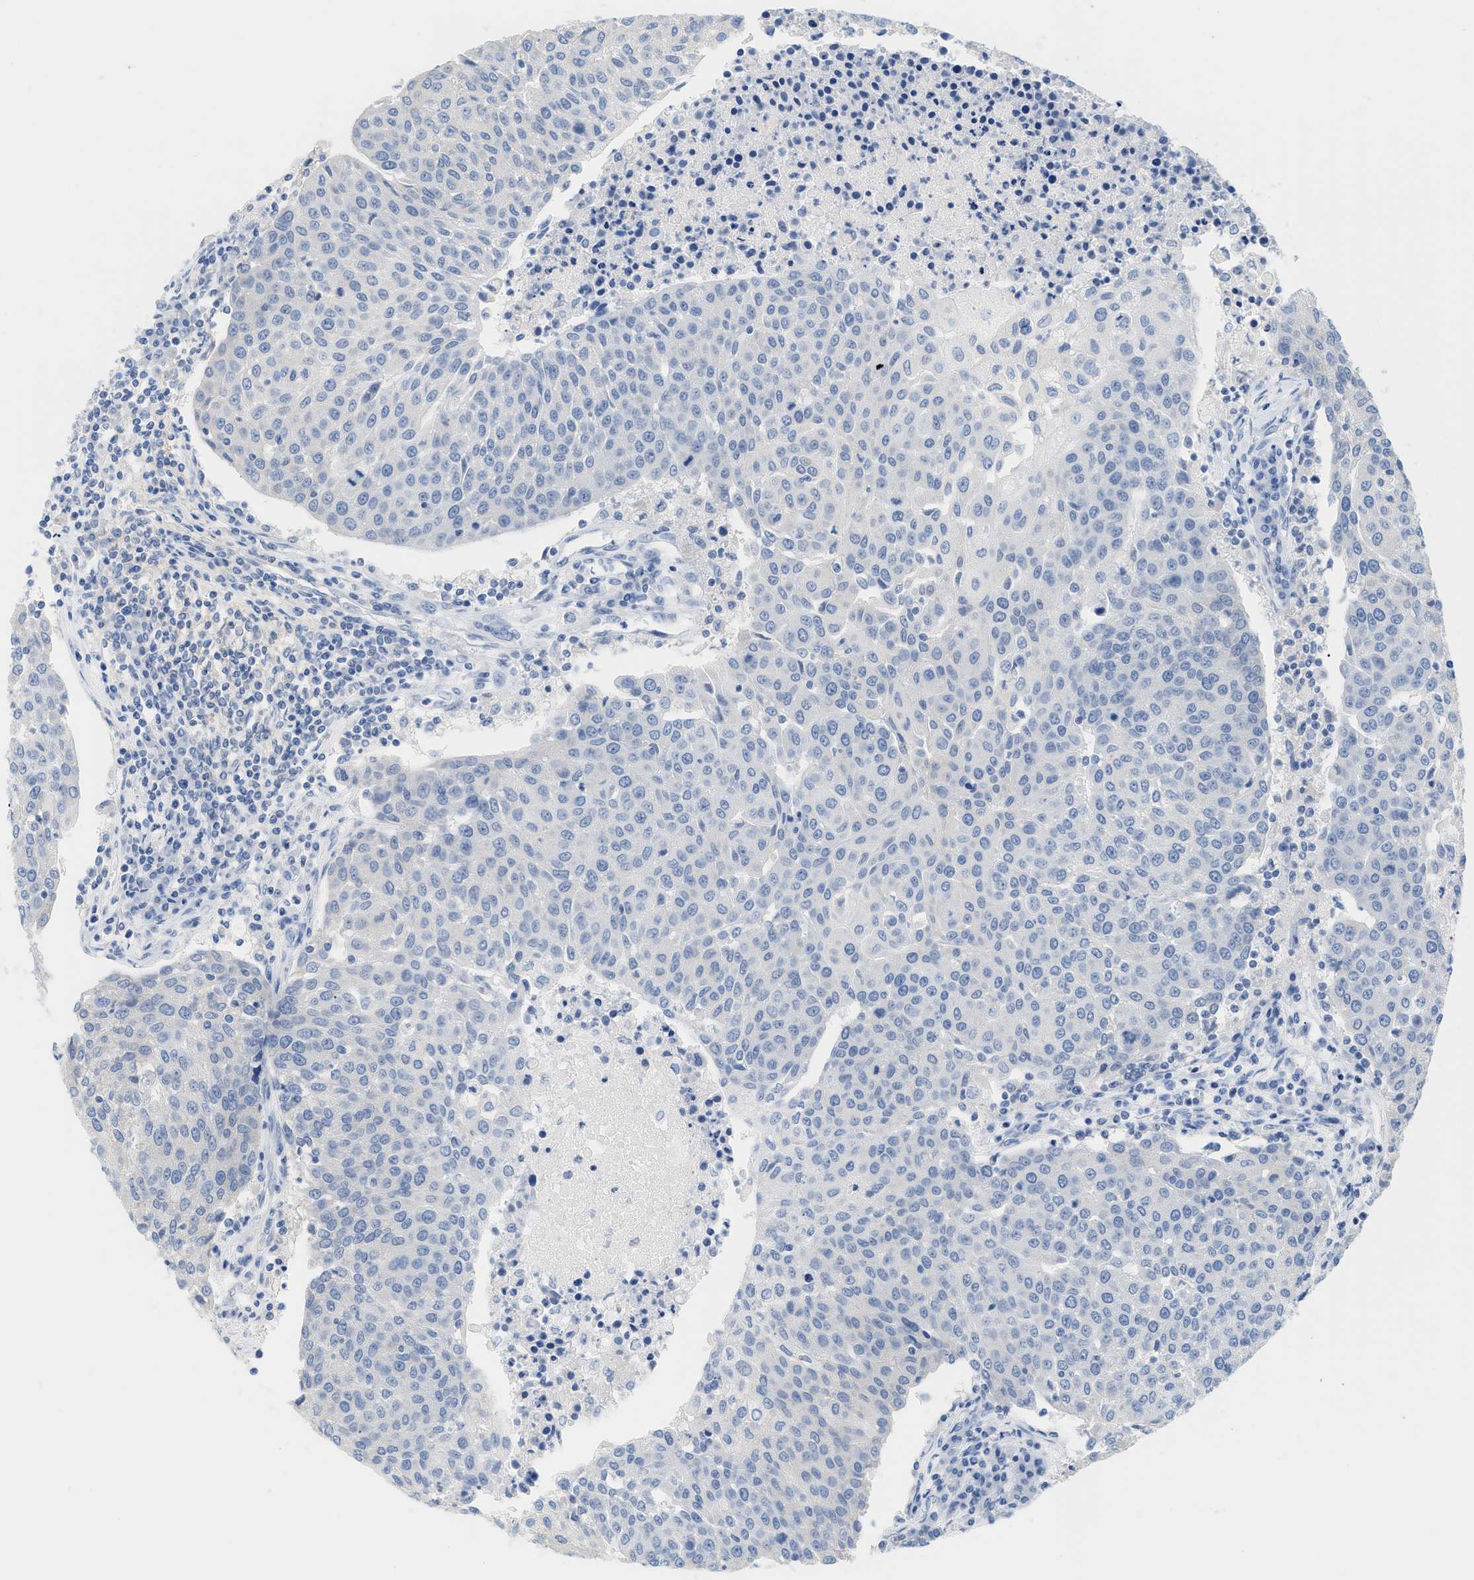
{"staining": {"intensity": "negative", "quantity": "none", "location": "none"}, "tissue": "urothelial cancer", "cell_type": "Tumor cells", "image_type": "cancer", "snomed": [{"axis": "morphology", "description": "Urothelial carcinoma, High grade"}, {"axis": "topography", "description": "Urinary bladder"}], "caption": "This photomicrograph is of urothelial cancer stained with immunohistochemistry to label a protein in brown with the nuclei are counter-stained blue. There is no staining in tumor cells.", "gene": "PAPPA", "patient": {"sex": "female", "age": 85}}